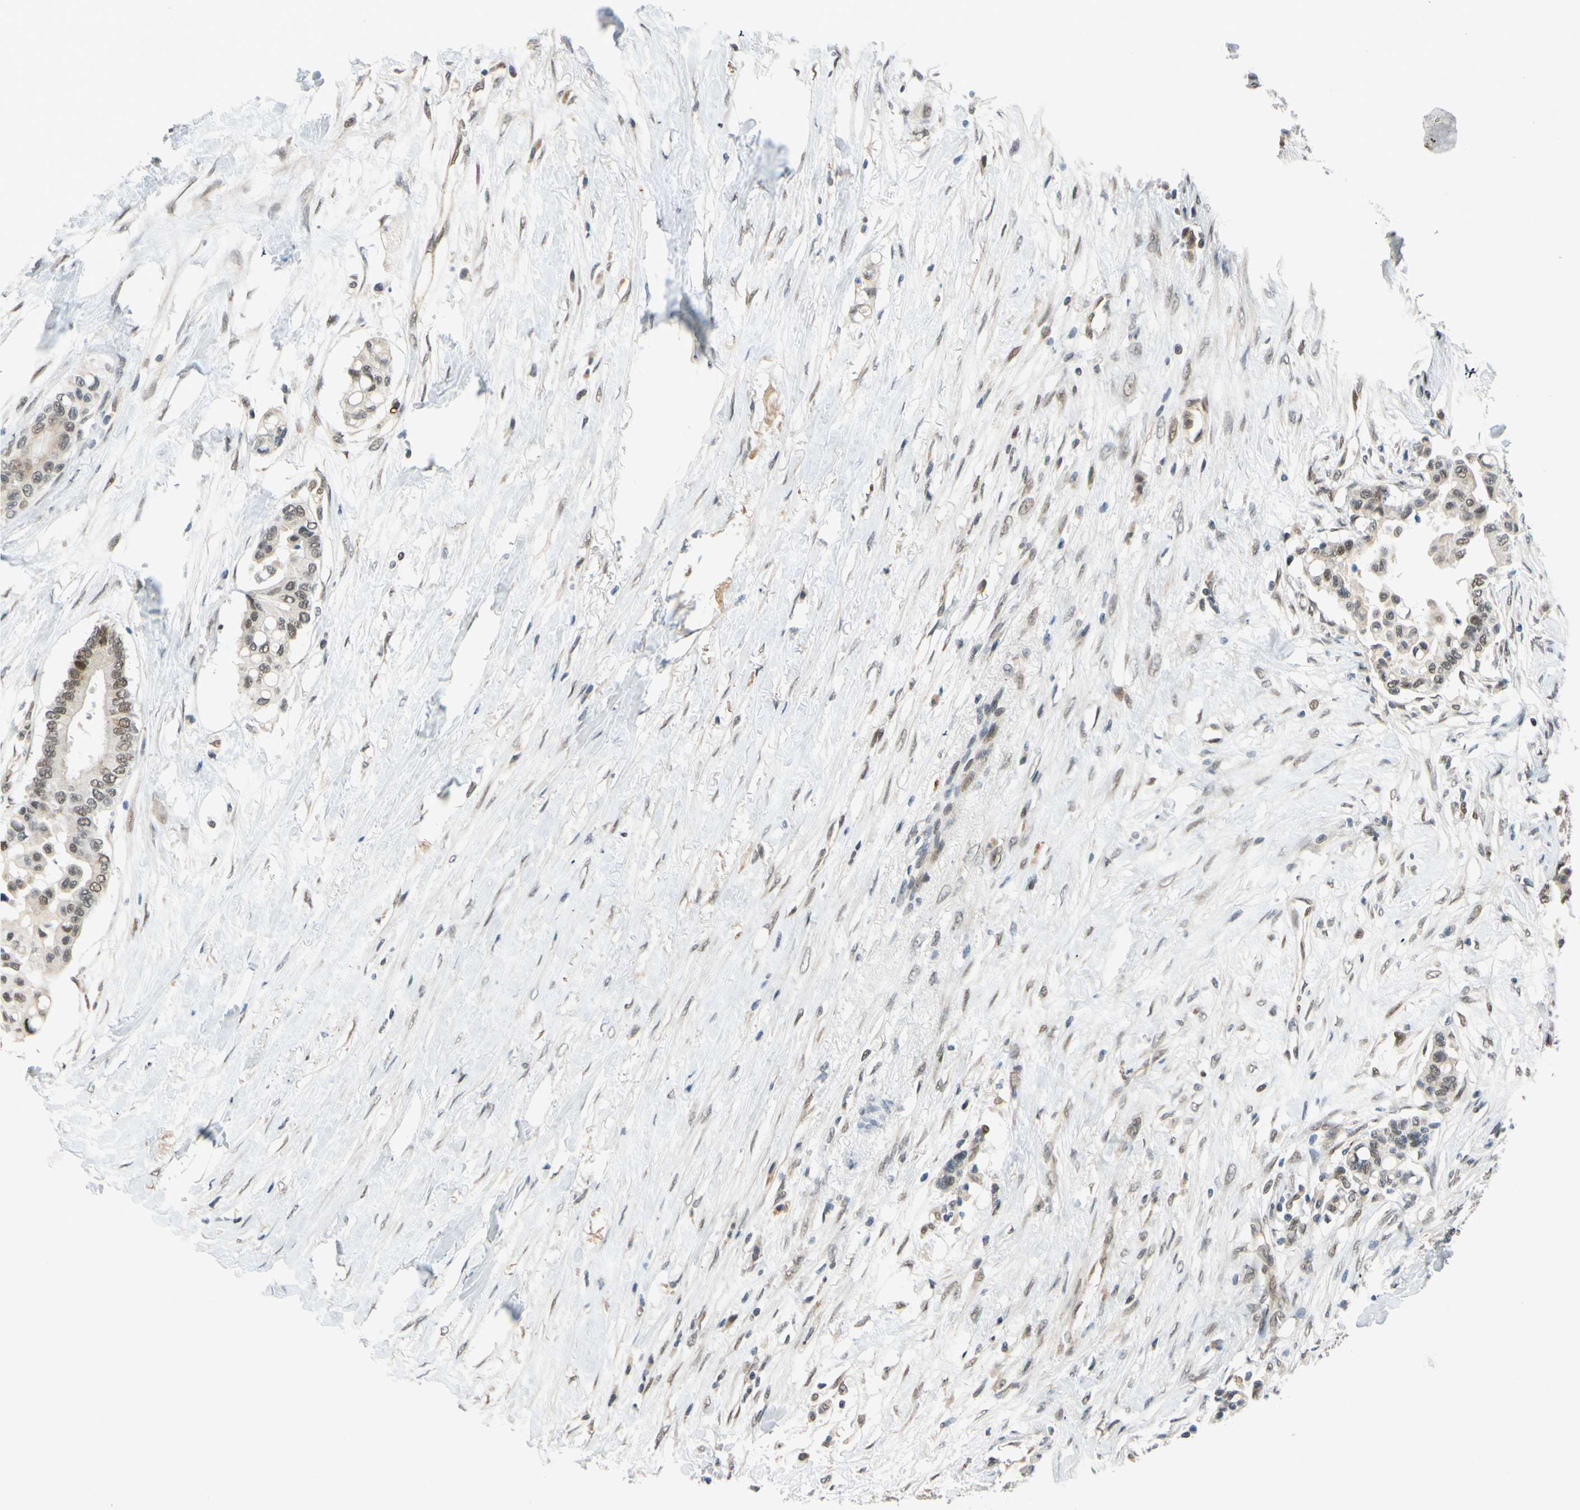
{"staining": {"intensity": "weak", "quantity": ">75%", "location": "cytoplasmic/membranous,nuclear"}, "tissue": "colorectal cancer", "cell_type": "Tumor cells", "image_type": "cancer", "snomed": [{"axis": "morphology", "description": "Normal tissue, NOS"}, {"axis": "morphology", "description": "Adenocarcinoma, NOS"}, {"axis": "topography", "description": "Colon"}], "caption": "Colorectal cancer tissue demonstrates weak cytoplasmic/membranous and nuclear expression in approximately >75% of tumor cells, visualized by immunohistochemistry. (brown staining indicates protein expression, while blue staining denotes nuclei).", "gene": "POGZ", "patient": {"sex": "male", "age": 82}}